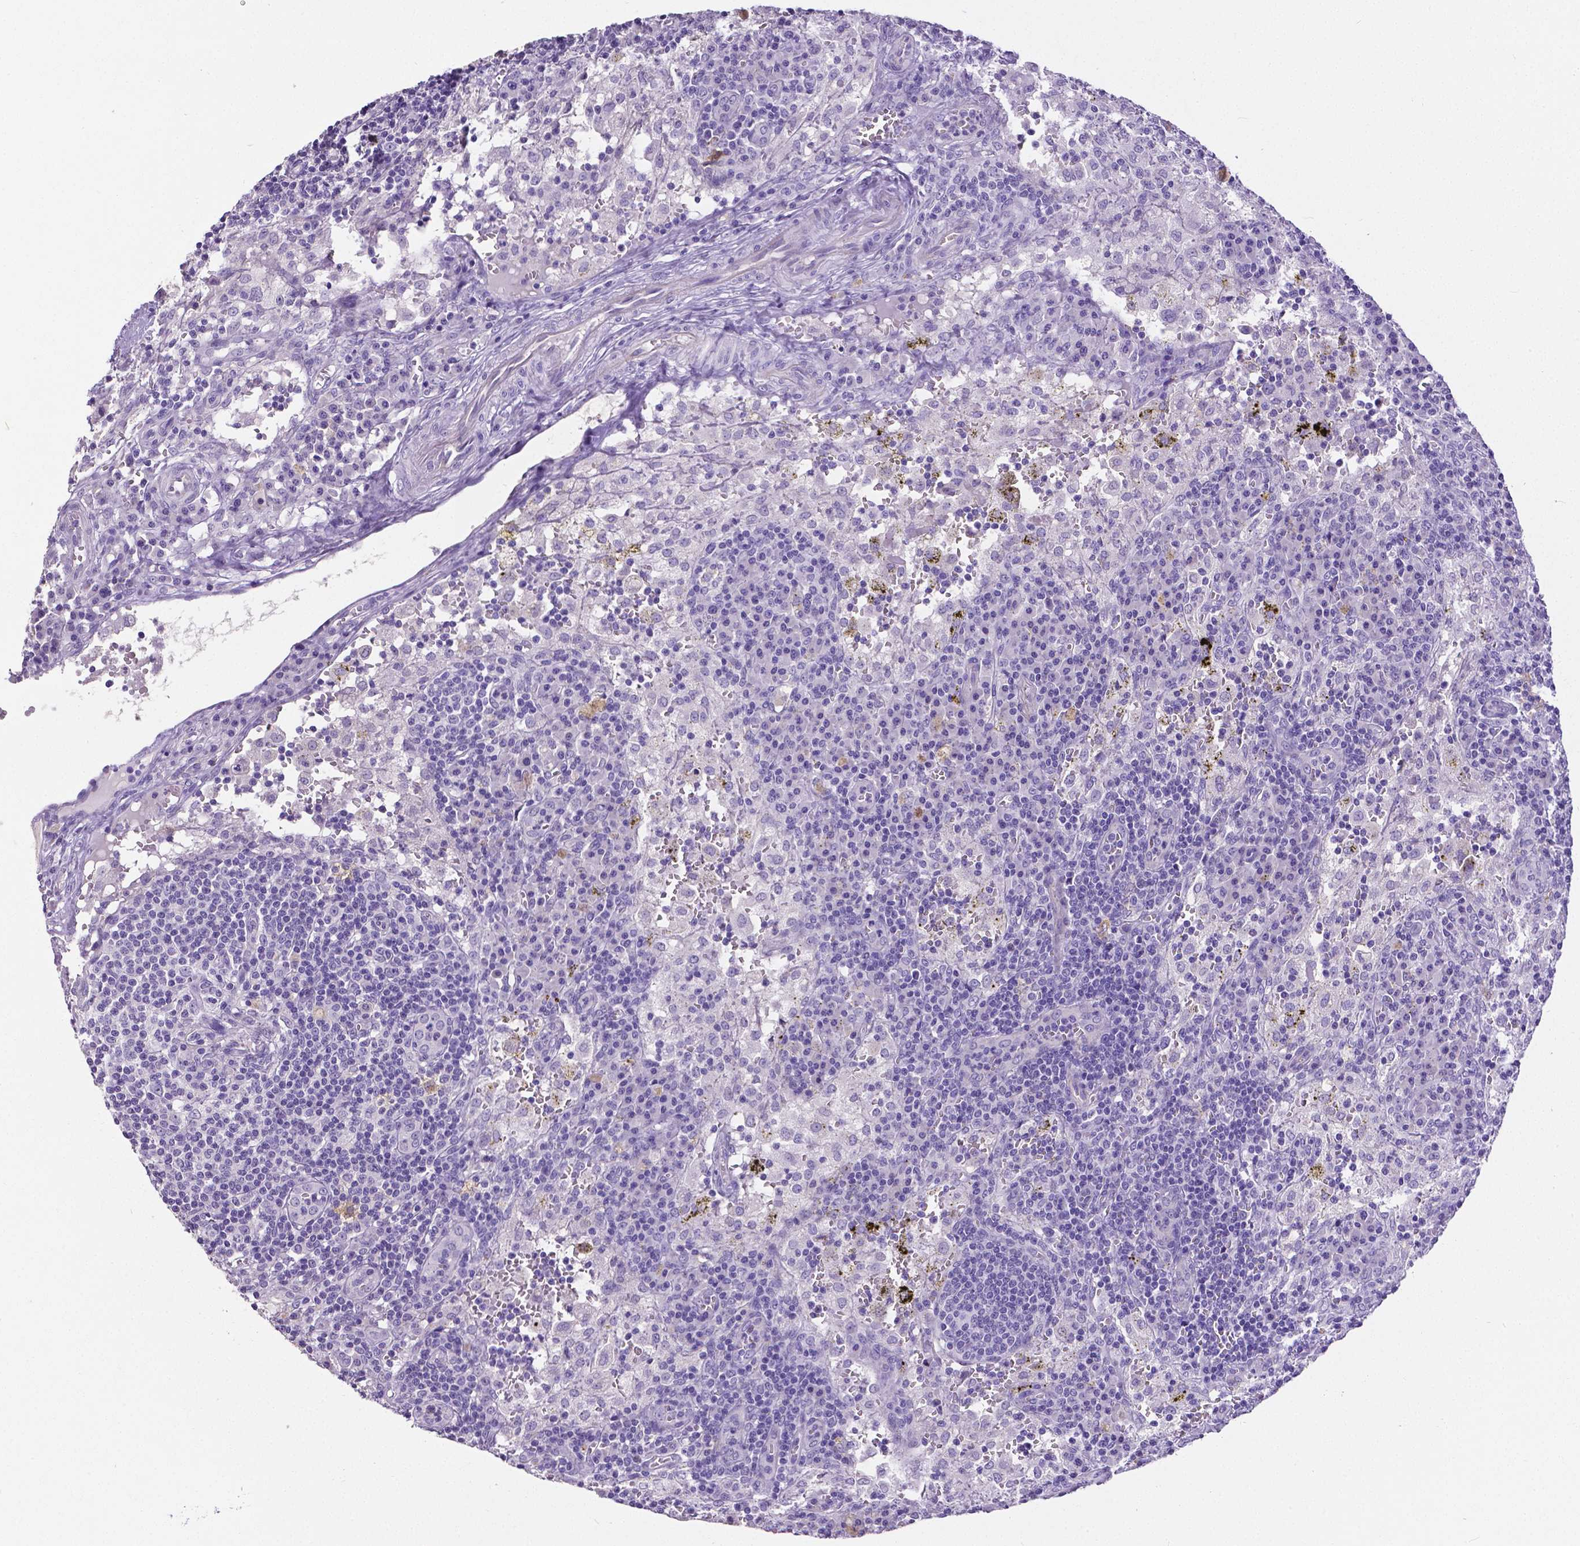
{"staining": {"intensity": "negative", "quantity": "none", "location": "none"}, "tissue": "lymph node", "cell_type": "Germinal center cells", "image_type": "normal", "snomed": [{"axis": "morphology", "description": "Normal tissue, NOS"}, {"axis": "topography", "description": "Lymph node"}], "caption": "Immunohistochemistry photomicrograph of normal lymph node: lymph node stained with DAB shows no significant protein positivity in germinal center cells.", "gene": "OCLN", "patient": {"sex": "male", "age": 62}}